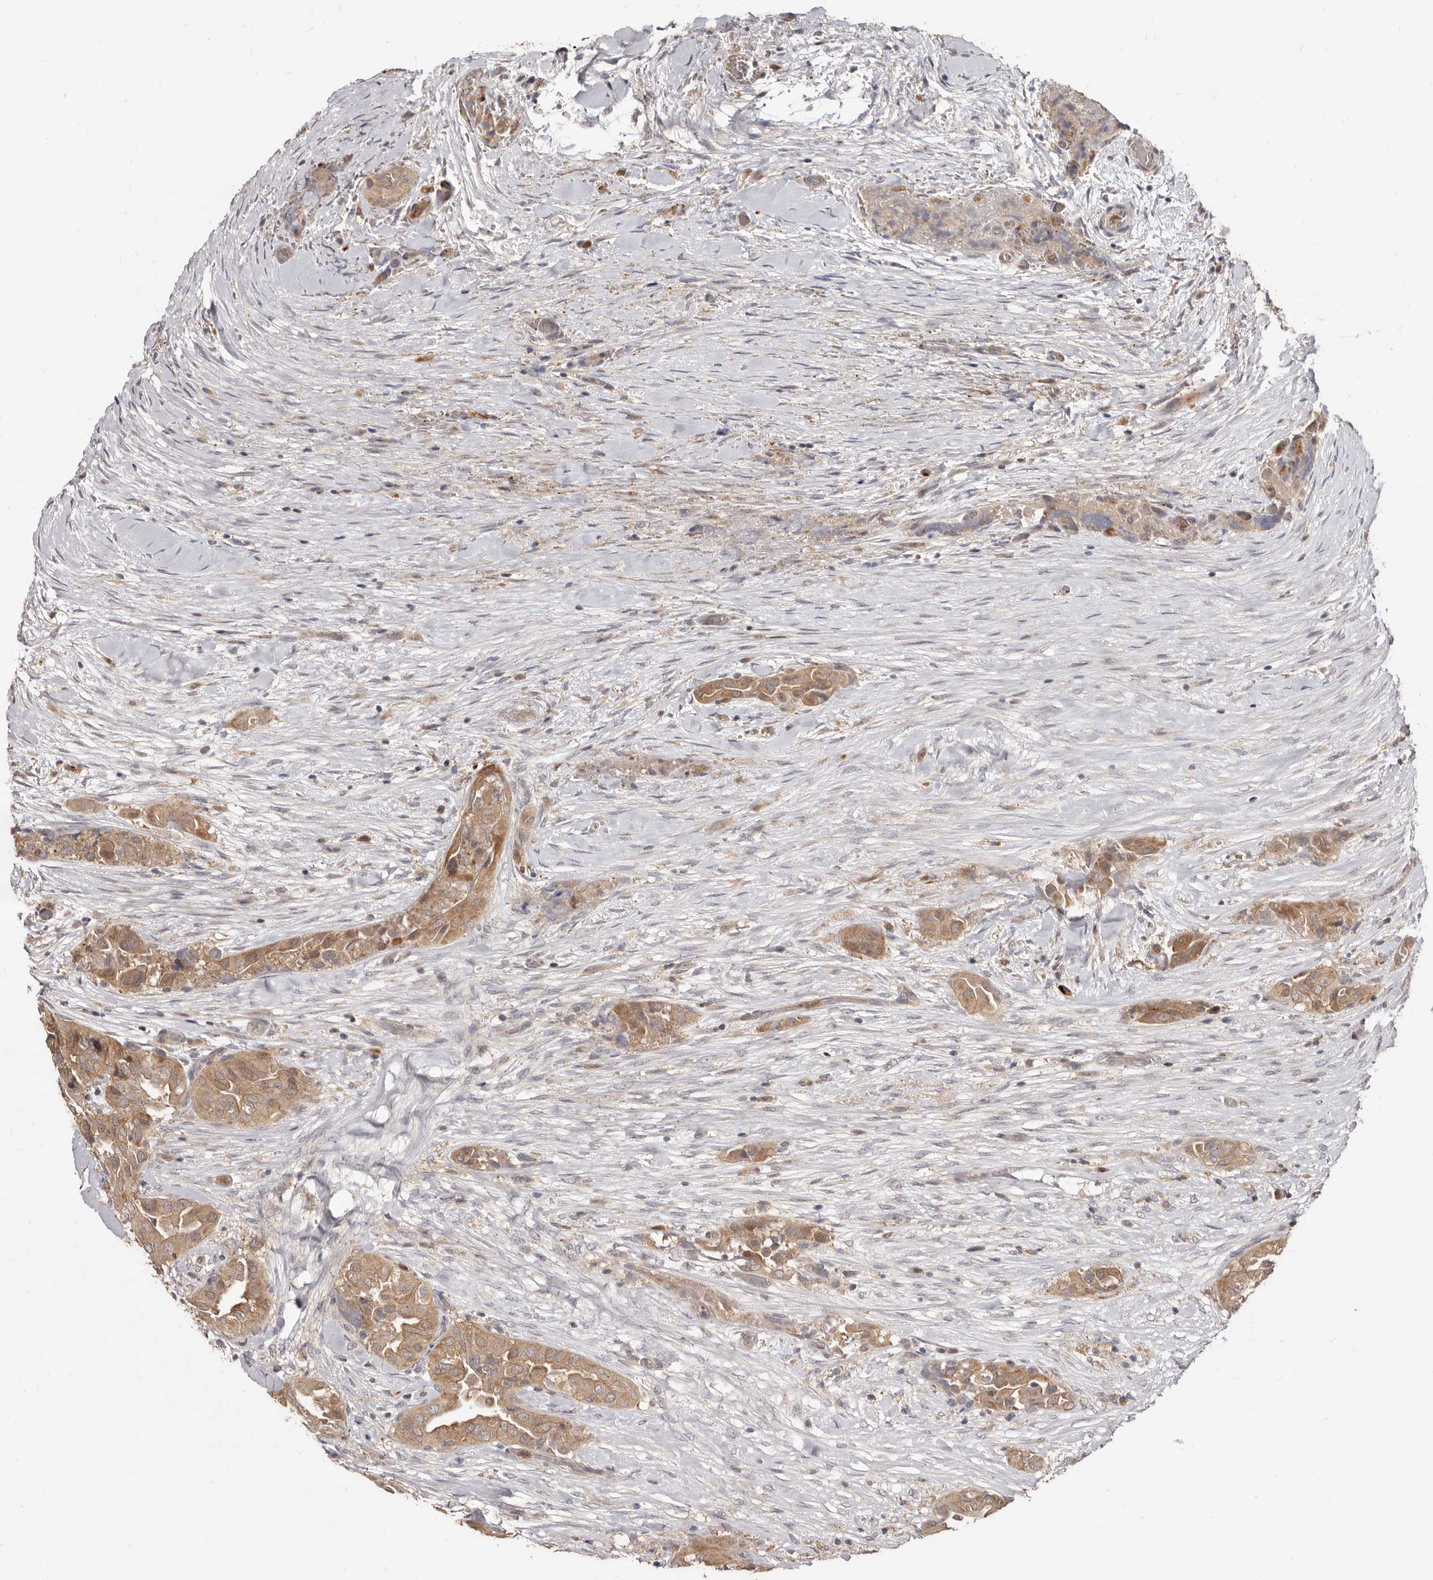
{"staining": {"intensity": "moderate", "quantity": ">75%", "location": "cytoplasmic/membranous"}, "tissue": "thyroid cancer", "cell_type": "Tumor cells", "image_type": "cancer", "snomed": [{"axis": "morphology", "description": "Papillary adenocarcinoma, NOS"}, {"axis": "topography", "description": "Thyroid gland"}], "caption": "An immunohistochemistry micrograph of neoplastic tissue is shown. Protein staining in brown shows moderate cytoplasmic/membranous positivity in papillary adenocarcinoma (thyroid) within tumor cells. (brown staining indicates protein expression, while blue staining denotes nuclei).", "gene": "TC2N", "patient": {"sex": "female", "age": 59}}